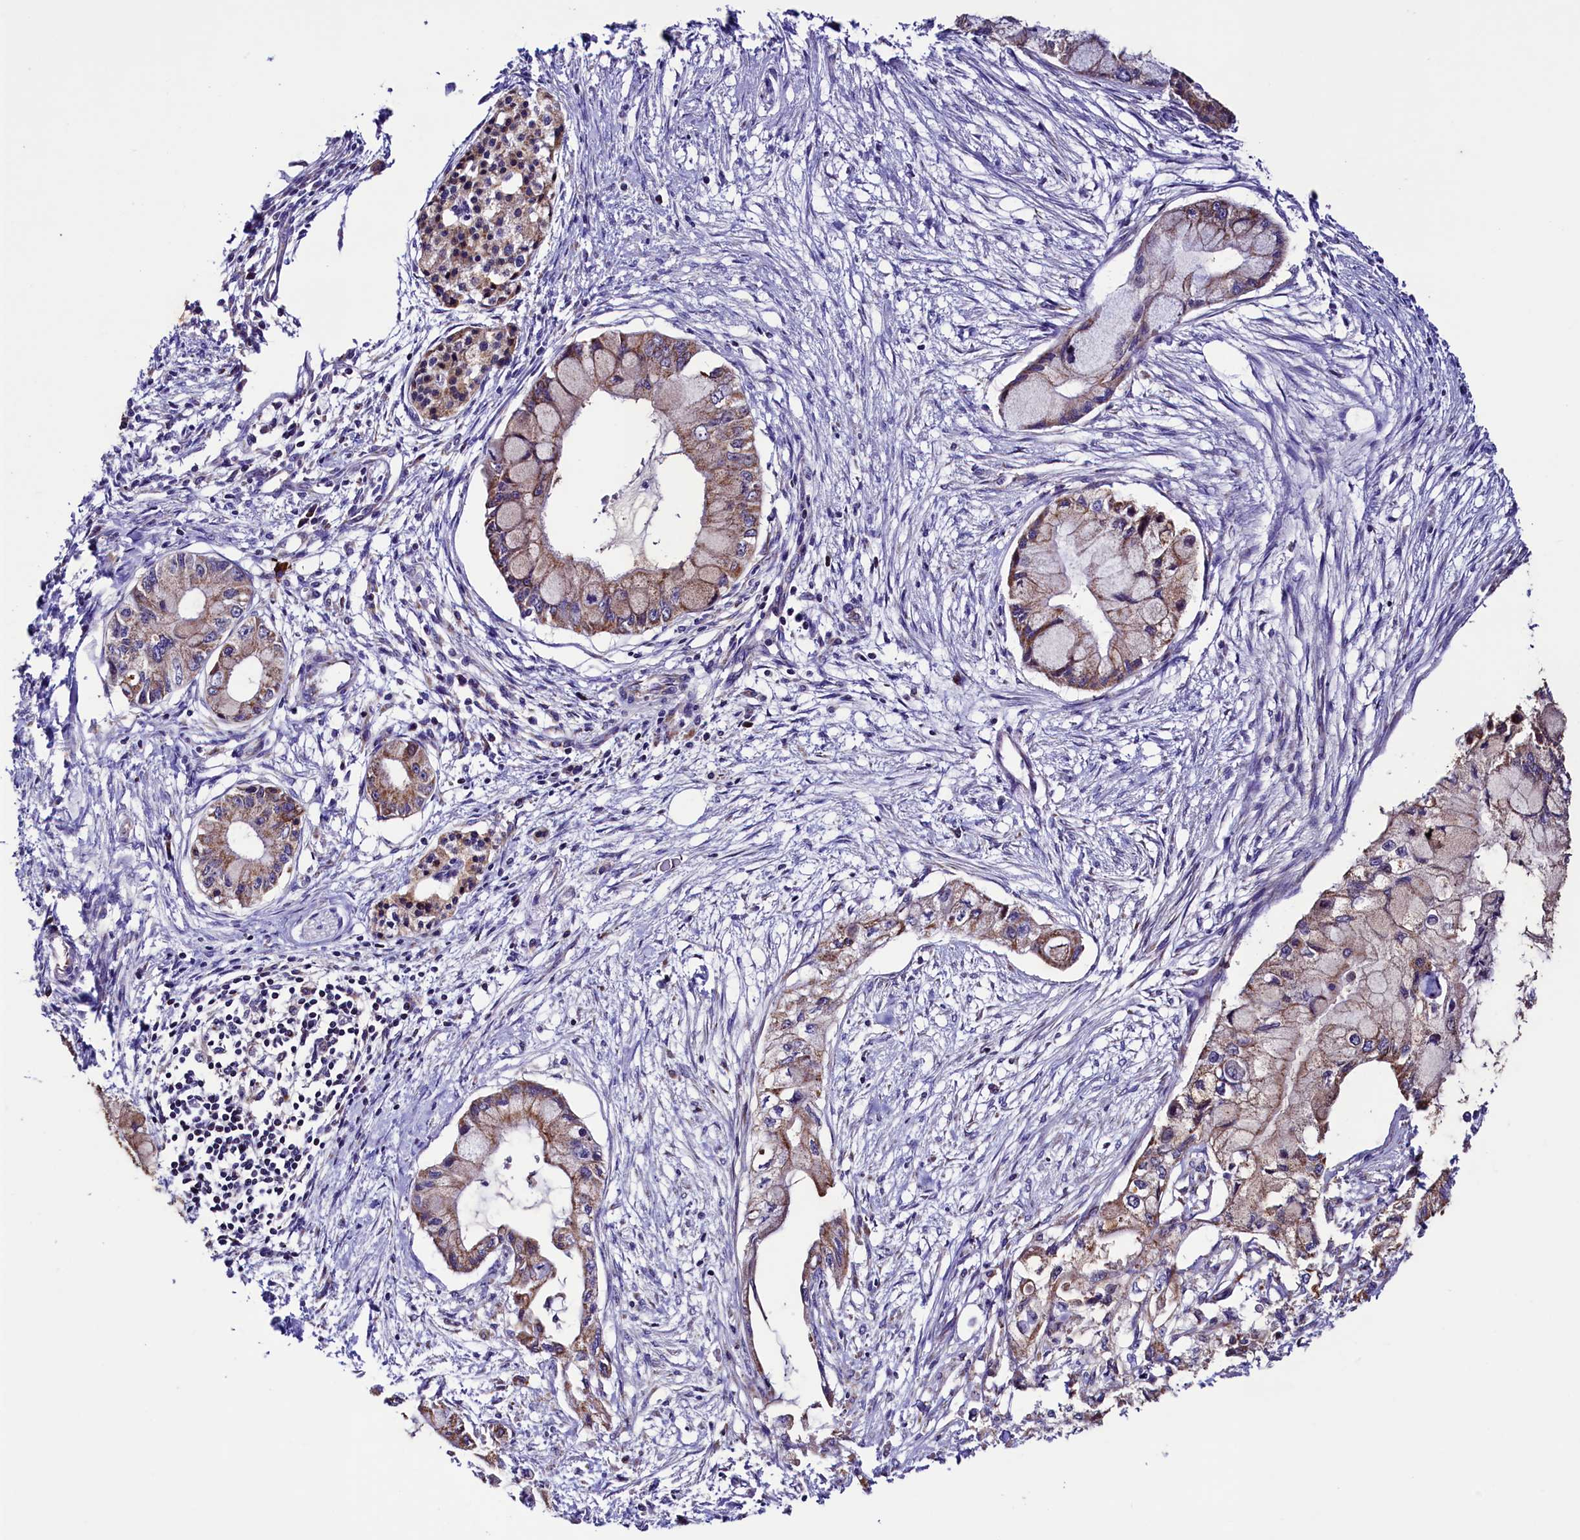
{"staining": {"intensity": "moderate", "quantity": ">75%", "location": "cytoplasmic/membranous"}, "tissue": "pancreatic cancer", "cell_type": "Tumor cells", "image_type": "cancer", "snomed": [{"axis": "morphology", "description": "Adenocarcinoma, NOS"}, {"axis": "topography", "description": "Pancreas"}], "caption": "This is an image of immunohistochemistry staining of adenocarcinoma (pancreatic), which shows moderate staining in the cytoplasmic/membranous of tumor cells.", "gene": "STARD5", "patient": {"sex": "male", "age": 48}}